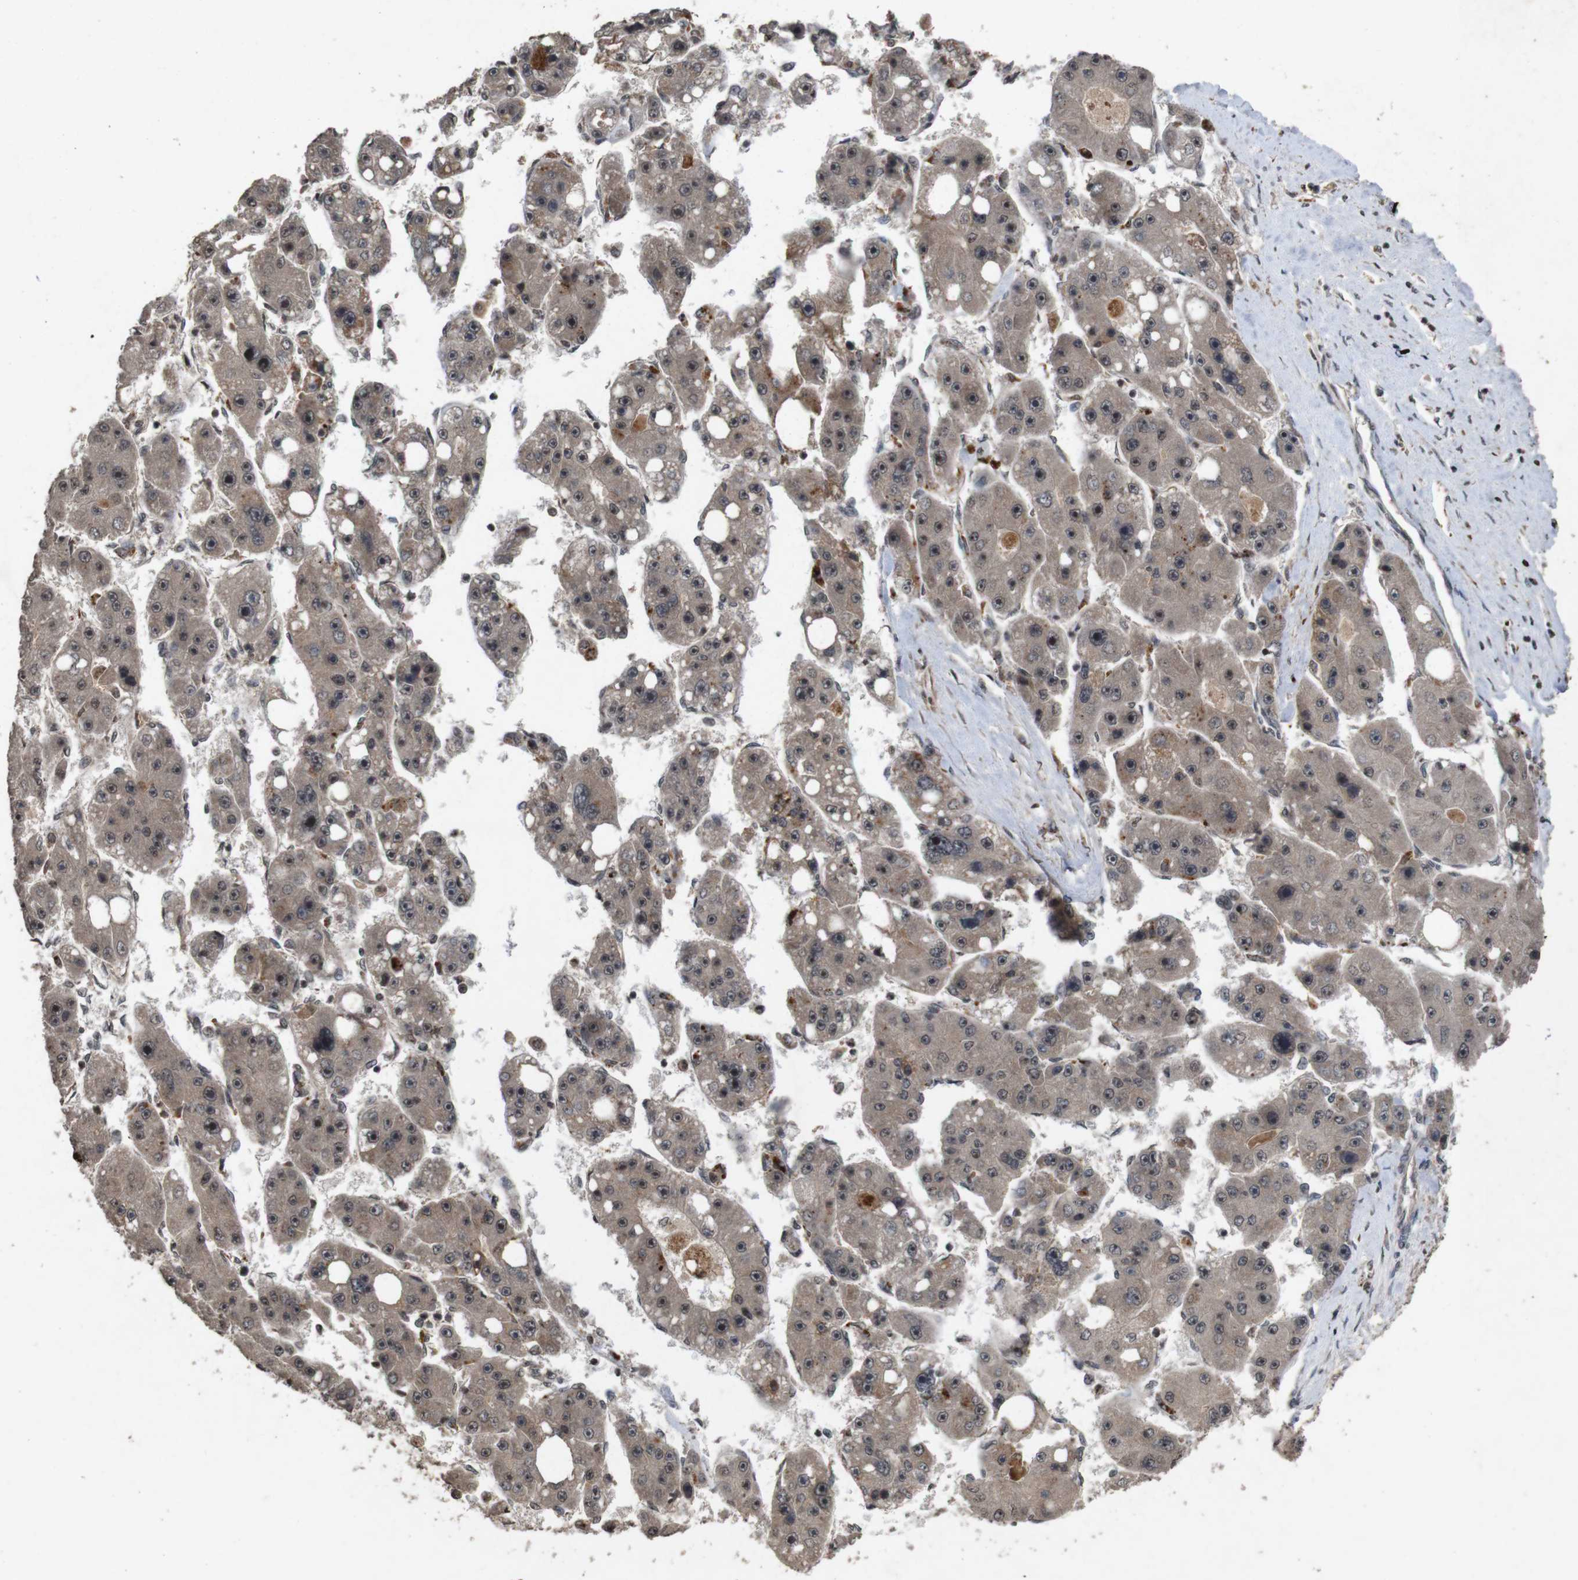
{"staining": {"intensity": "moderate", "quantity": ">75%", "location": "cytoplasmic/membranous,nuclear"}, "tissue": "liver cancer", "cell_type": "Tumor cells", "image_type": "cancer", "snomed": [{"axis": "morphology", "description": "Carcinoma, Hepatocellular, NOS"}, {"axis": "topography", "description": "Liver"}], "caption": "Moderate cytoplasmic/membranous and nuclear expression is seen in approximately >75% of tumor cells in liver cancer (hepatocellular carcinoma).", "gene": "SORL1", "patient": {"sex": "female", "age": 61}}